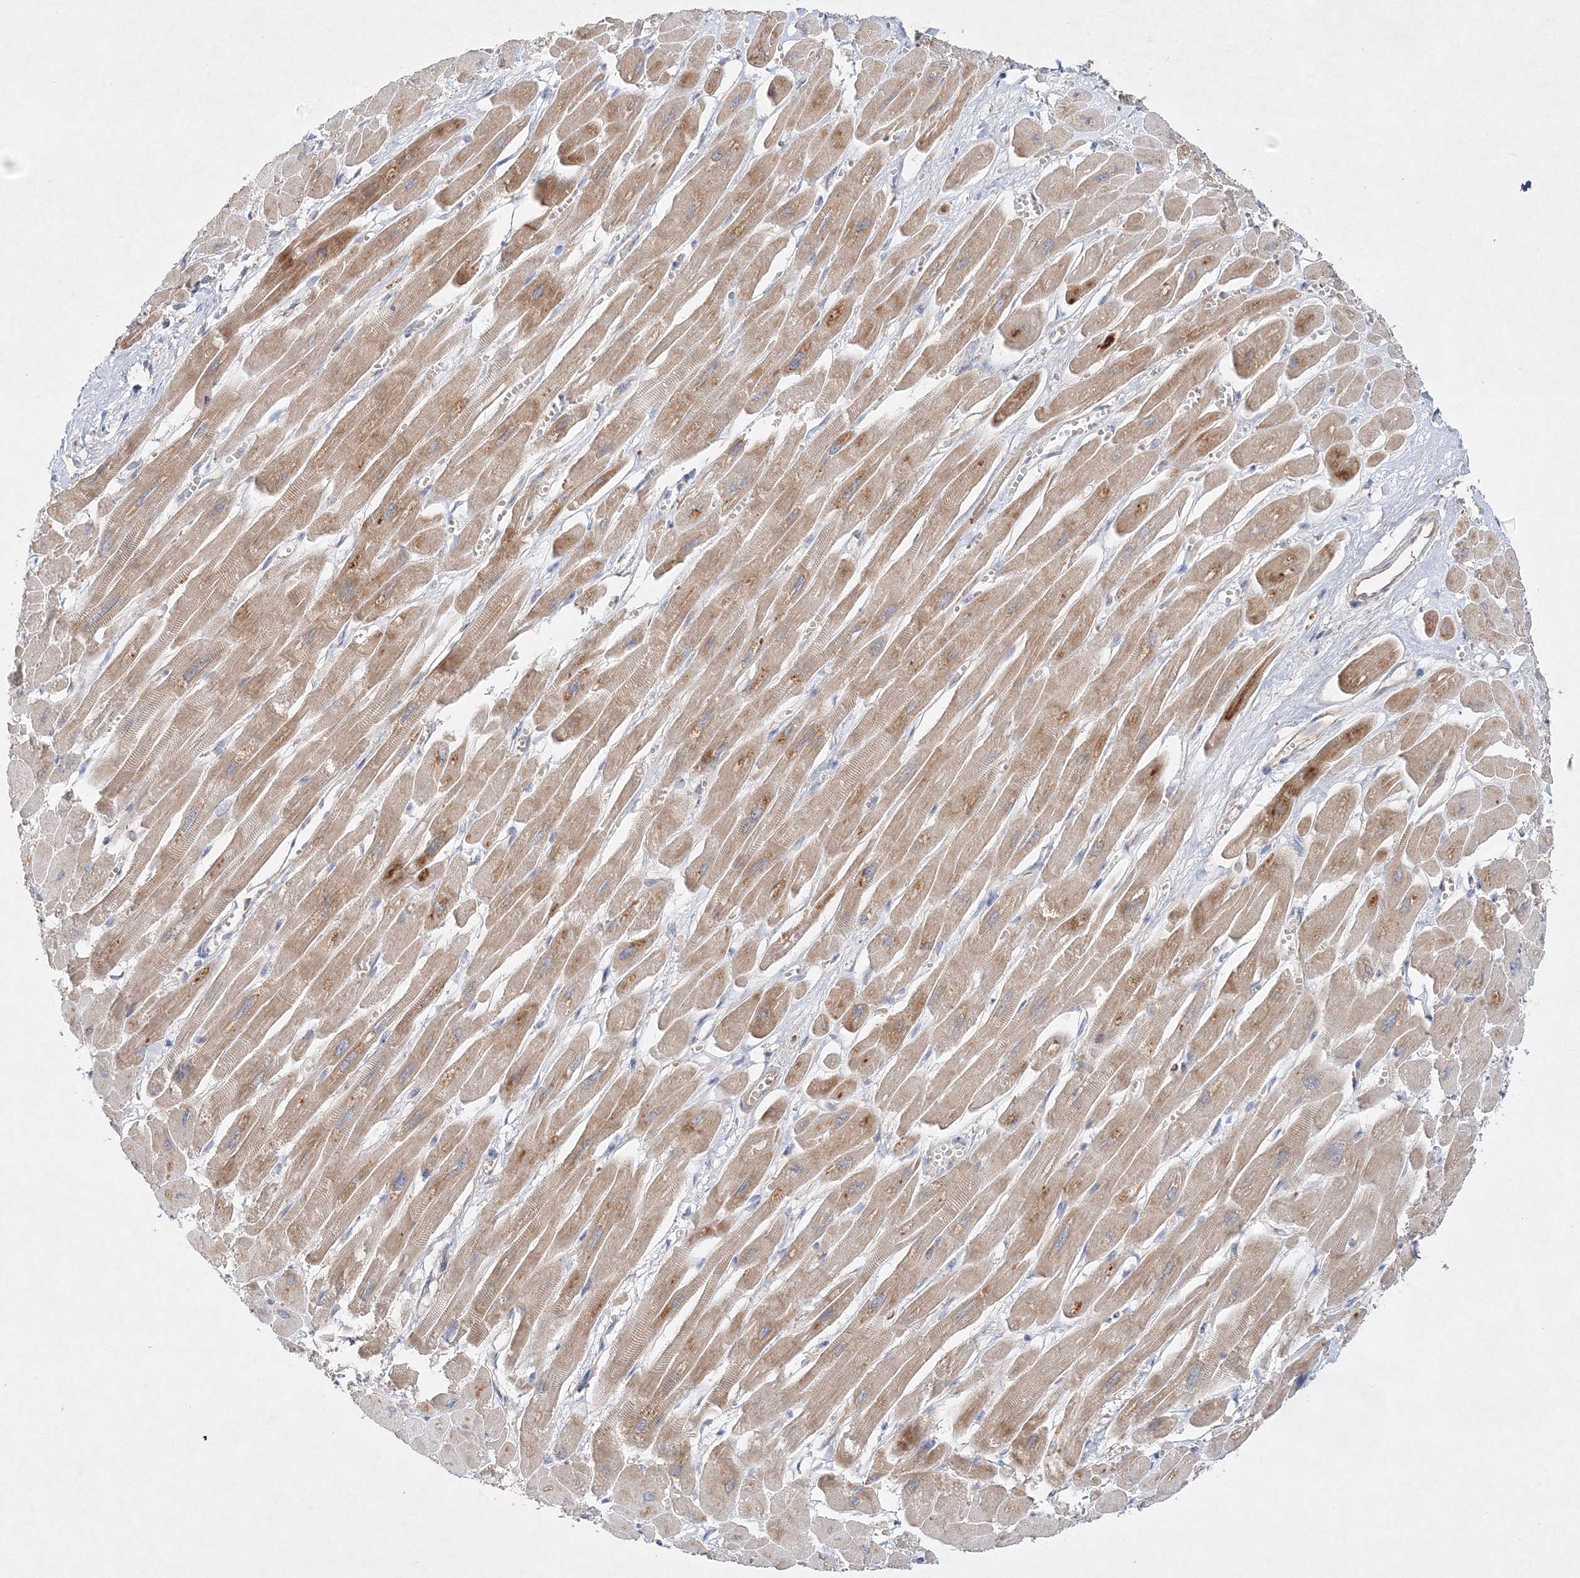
{"staining": {"intensity": "moderate", "quantity": ">75%", "location": "cytoplasmic/membranous"}, "tissue": "heart muscle", "cell_type": "Cardiomyocytes", "image_type": "normal", "snomed": [{"axis": "morphology", "description": "Normal tissue, NOS"}, {"axis": "topography", "description": "Heart"}], "caption": "Immunohistochemical staining of benign heart muscle shows >75% levels of moderate cytoplasmic/membranous protein staining in about >75% of cardiomyocytes.", "gene": "WDR37", "patient": {"sex": "female", "age": 54}}